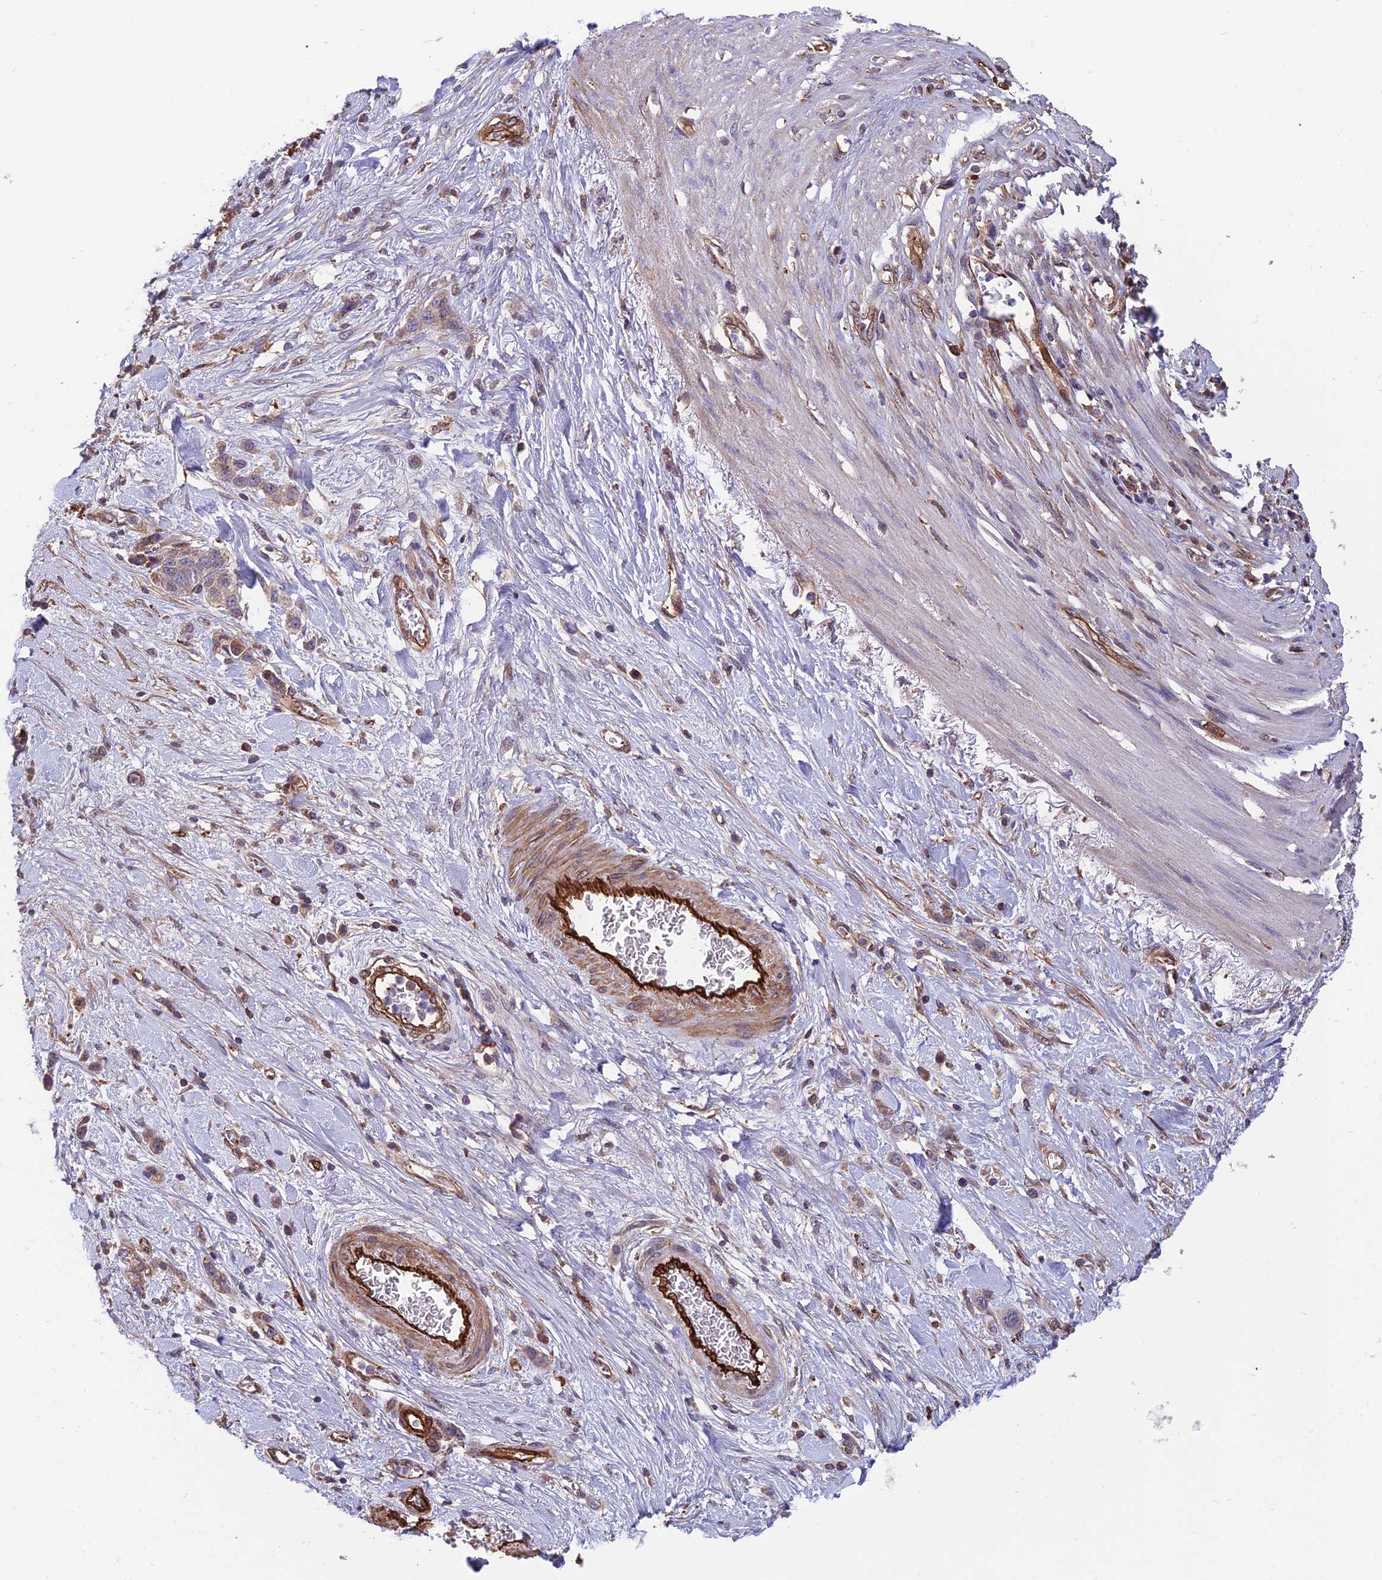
{"staining": {"intensity": "weak", "quantity": "25%-75%", "location": "cytoplasmic/membranous"}, "tissue": "stomach cancer", "cell_type": "Tumor cells", "image_type": "cancer", "snomed": [{"axis": "morphology", "description": "Adenocarcinoma, NOS"}, {"axis": "morphology", "description": "Adenocarcinoma, High grade"}, {"axis": "topography", "description": "Stomach, upper"}, {"axis": "topography", "description": "Stomach, lower"}], "caption": "An image of stomach cancer stained for a protein demonstrates weak cytoplasmic/membranous brown staining in tumor cells.", "gene": "RTN4RL1", "patient": {"sex": "female", "age": 65}}